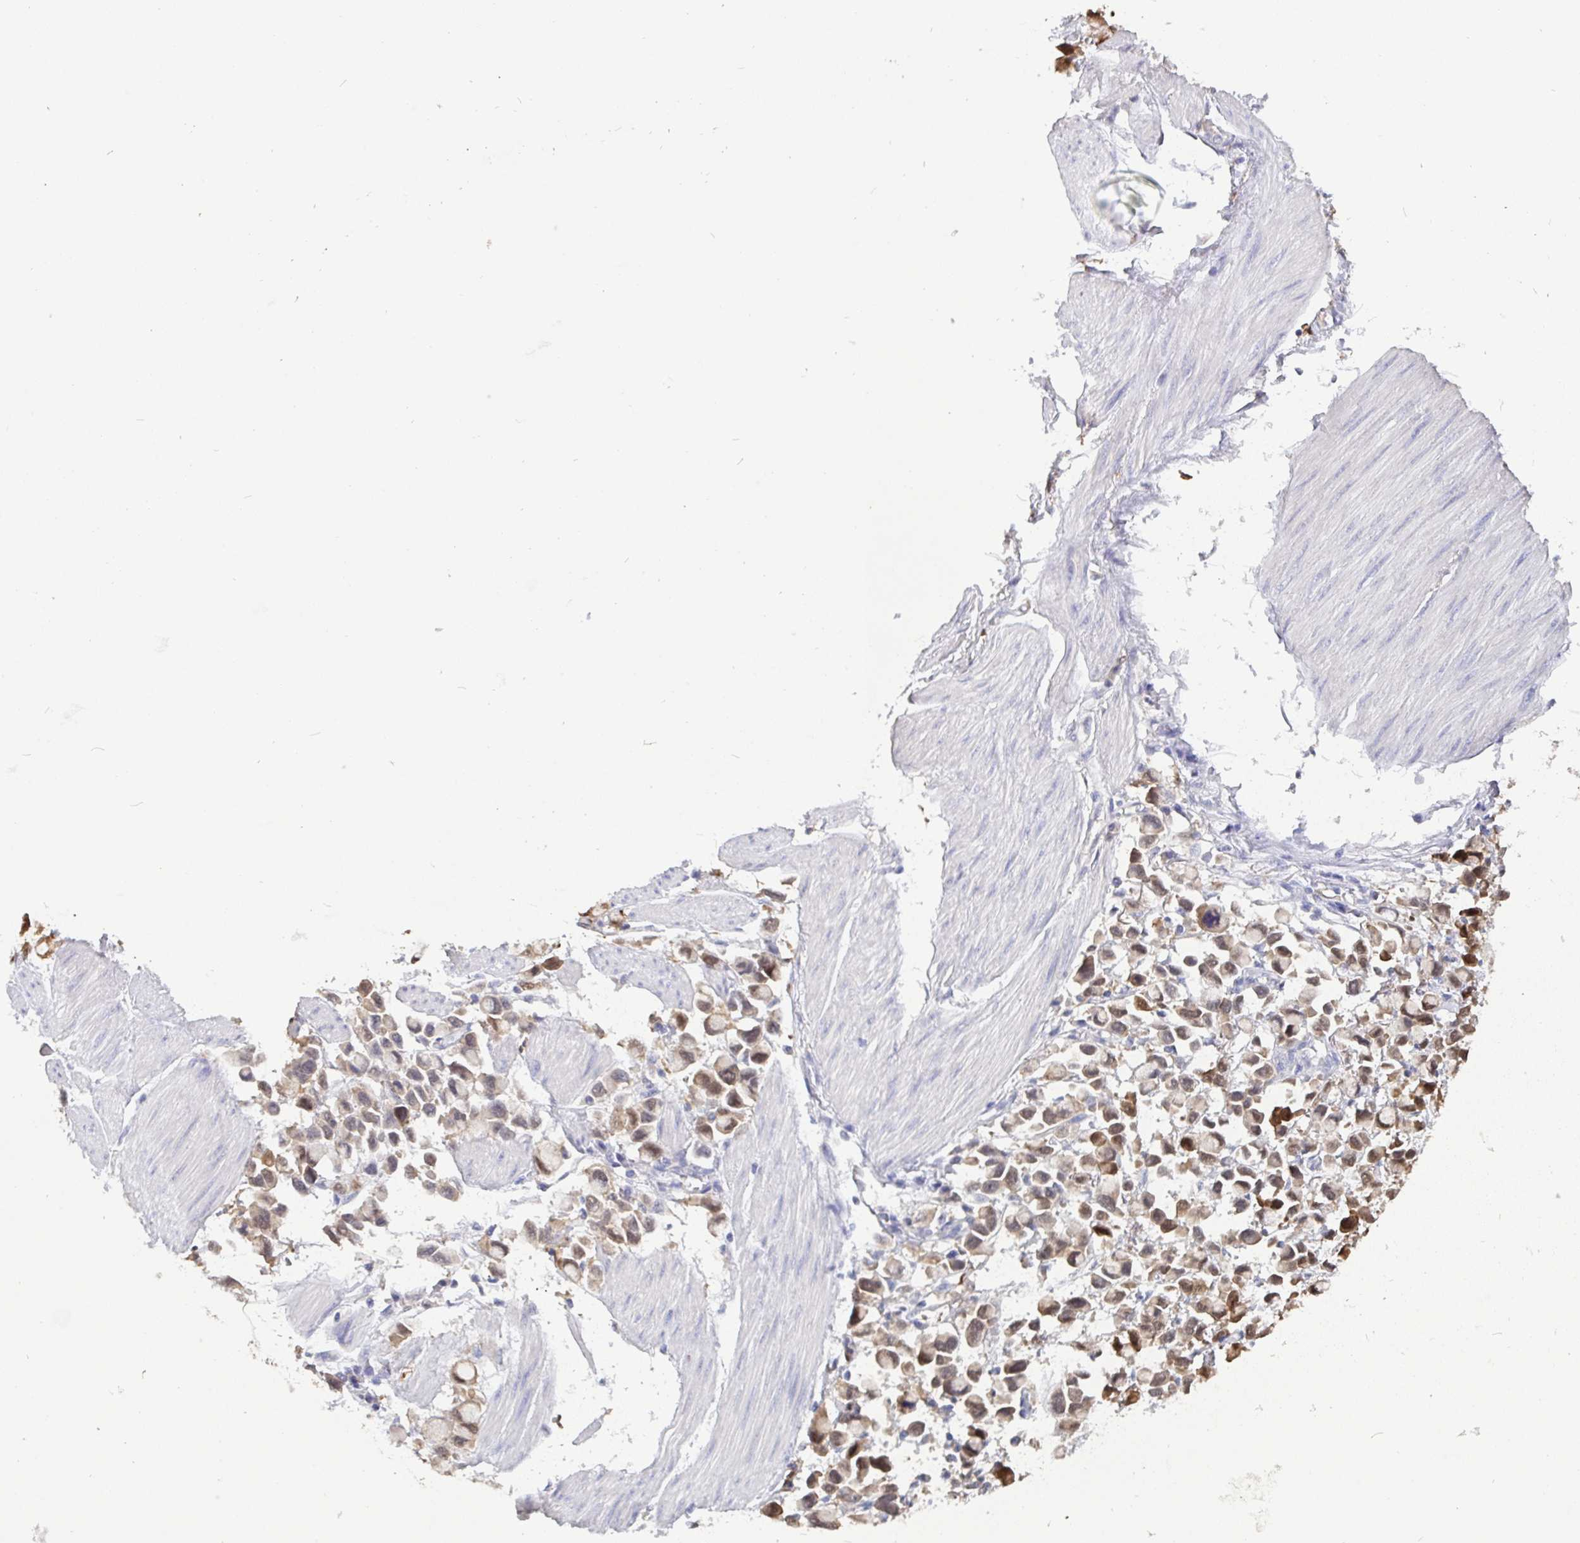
{"staining": {"intensity": "moderate", "quantity": ">75%", "location": "cytoplasmic/membranous,nuclear"}, "tissue": "stomach cancer", "cell_type": "Tumor cells", "image_type": "cancer", "snomed": [{"axis": "morphology", "description": "Adenocarcinoma, NOS"}, {"axis": "topography", "description": "Stomach"}], "caption": "Moderate cytoplasmic/membranous and nuclear protein expression is appreciated in approximately >75% of tumor cells in stomach cancer (adenocarcinoma).", "gene": "IDH1", "patient": {"sex": "female", "age": 81}}